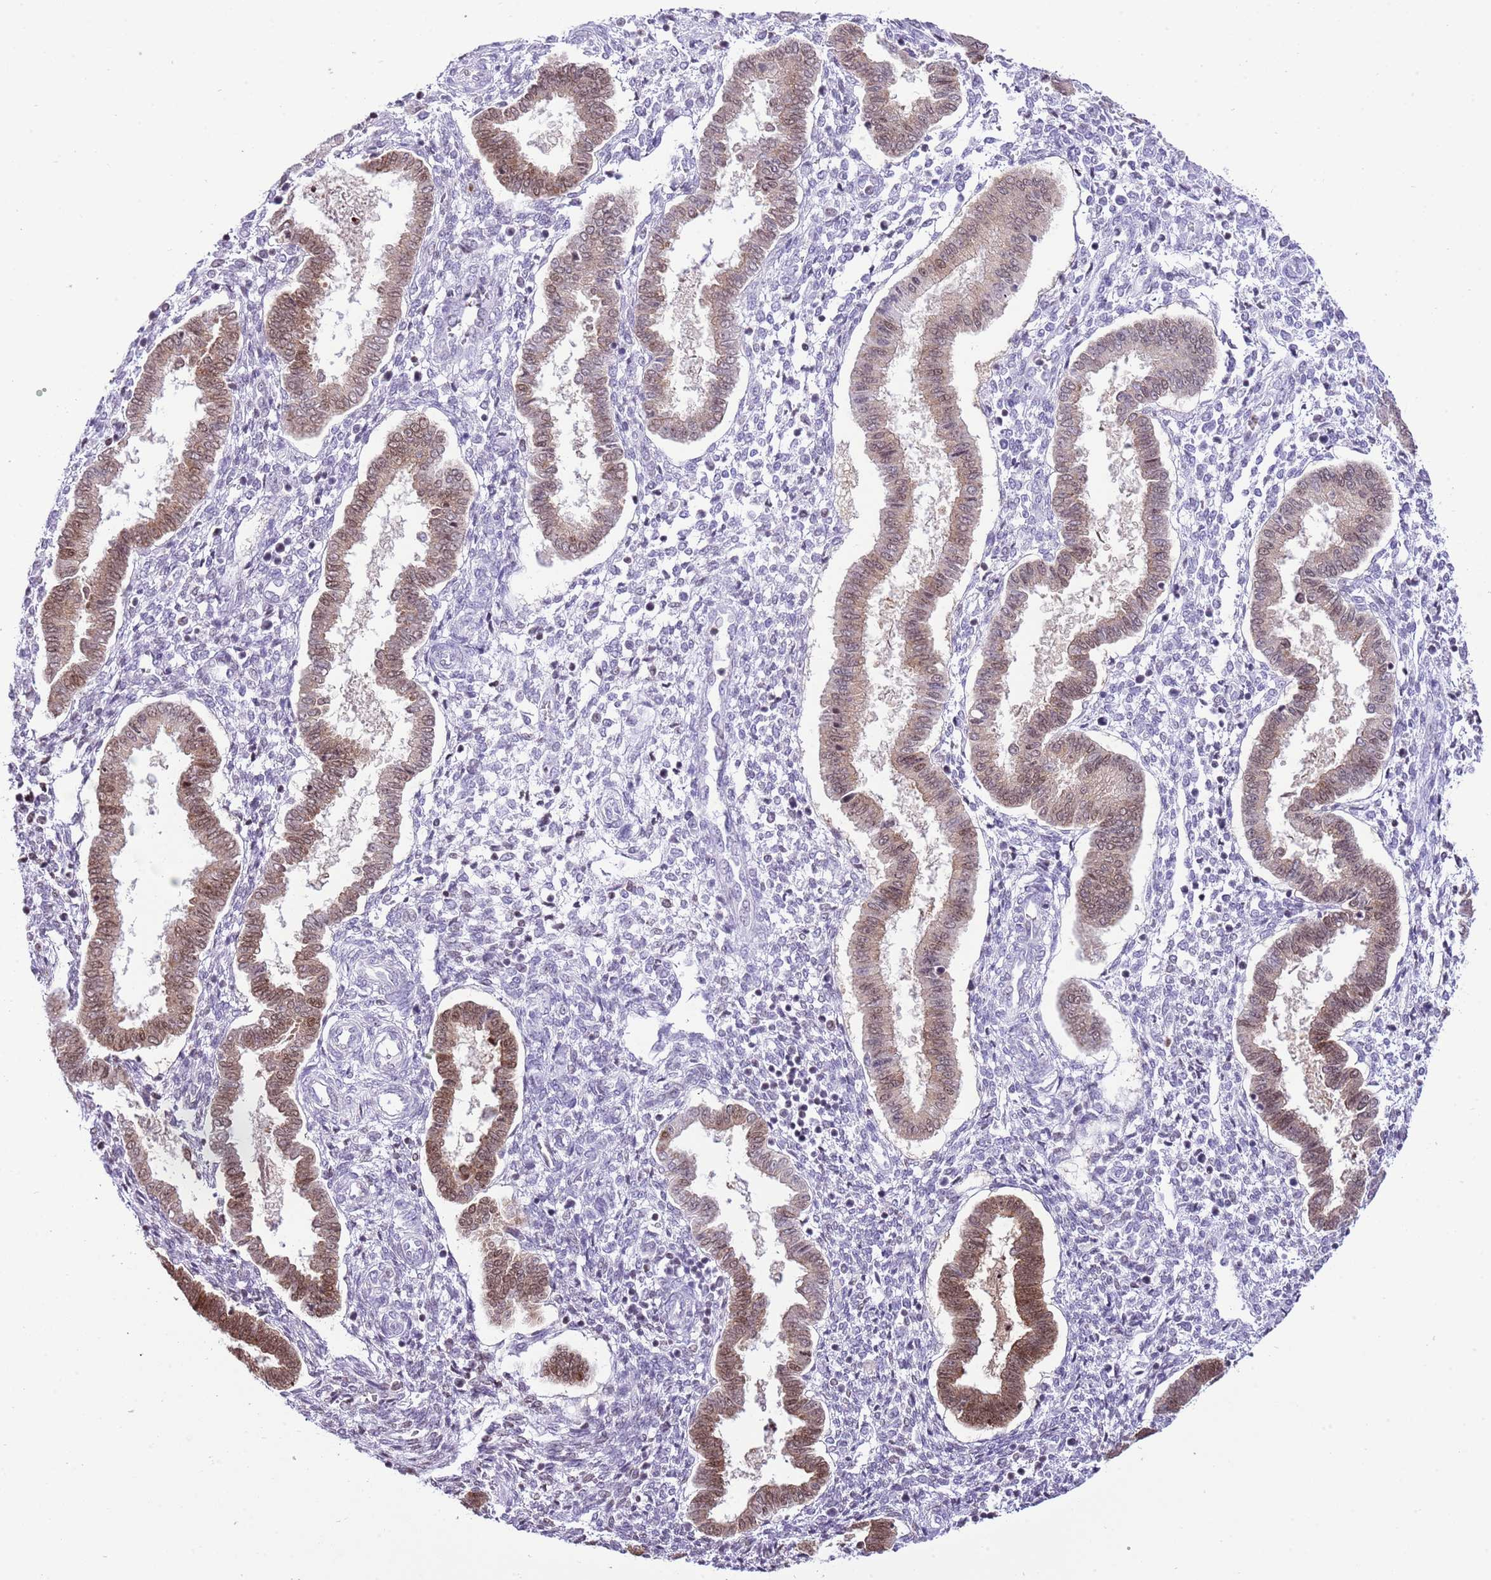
{"staining": {"intensity": "negative", "quantity": "none", "location": "none"}, "tissue": "endometrium", "cell_type": "Cells in endometrial stroma", "image_type": "normal", "snomed": [{"axis": "morphology", "description": "Normal tissue, NOS"}, {"axis": "topography", "description": "Endometrium"}], "caption": "Unremarkable endometrium was stained to show a protein in brown. There is no significant positivity in cells in endometrial stroma.", "gene": "PRR15", "patient": {"sex": "female", "age": 24}}